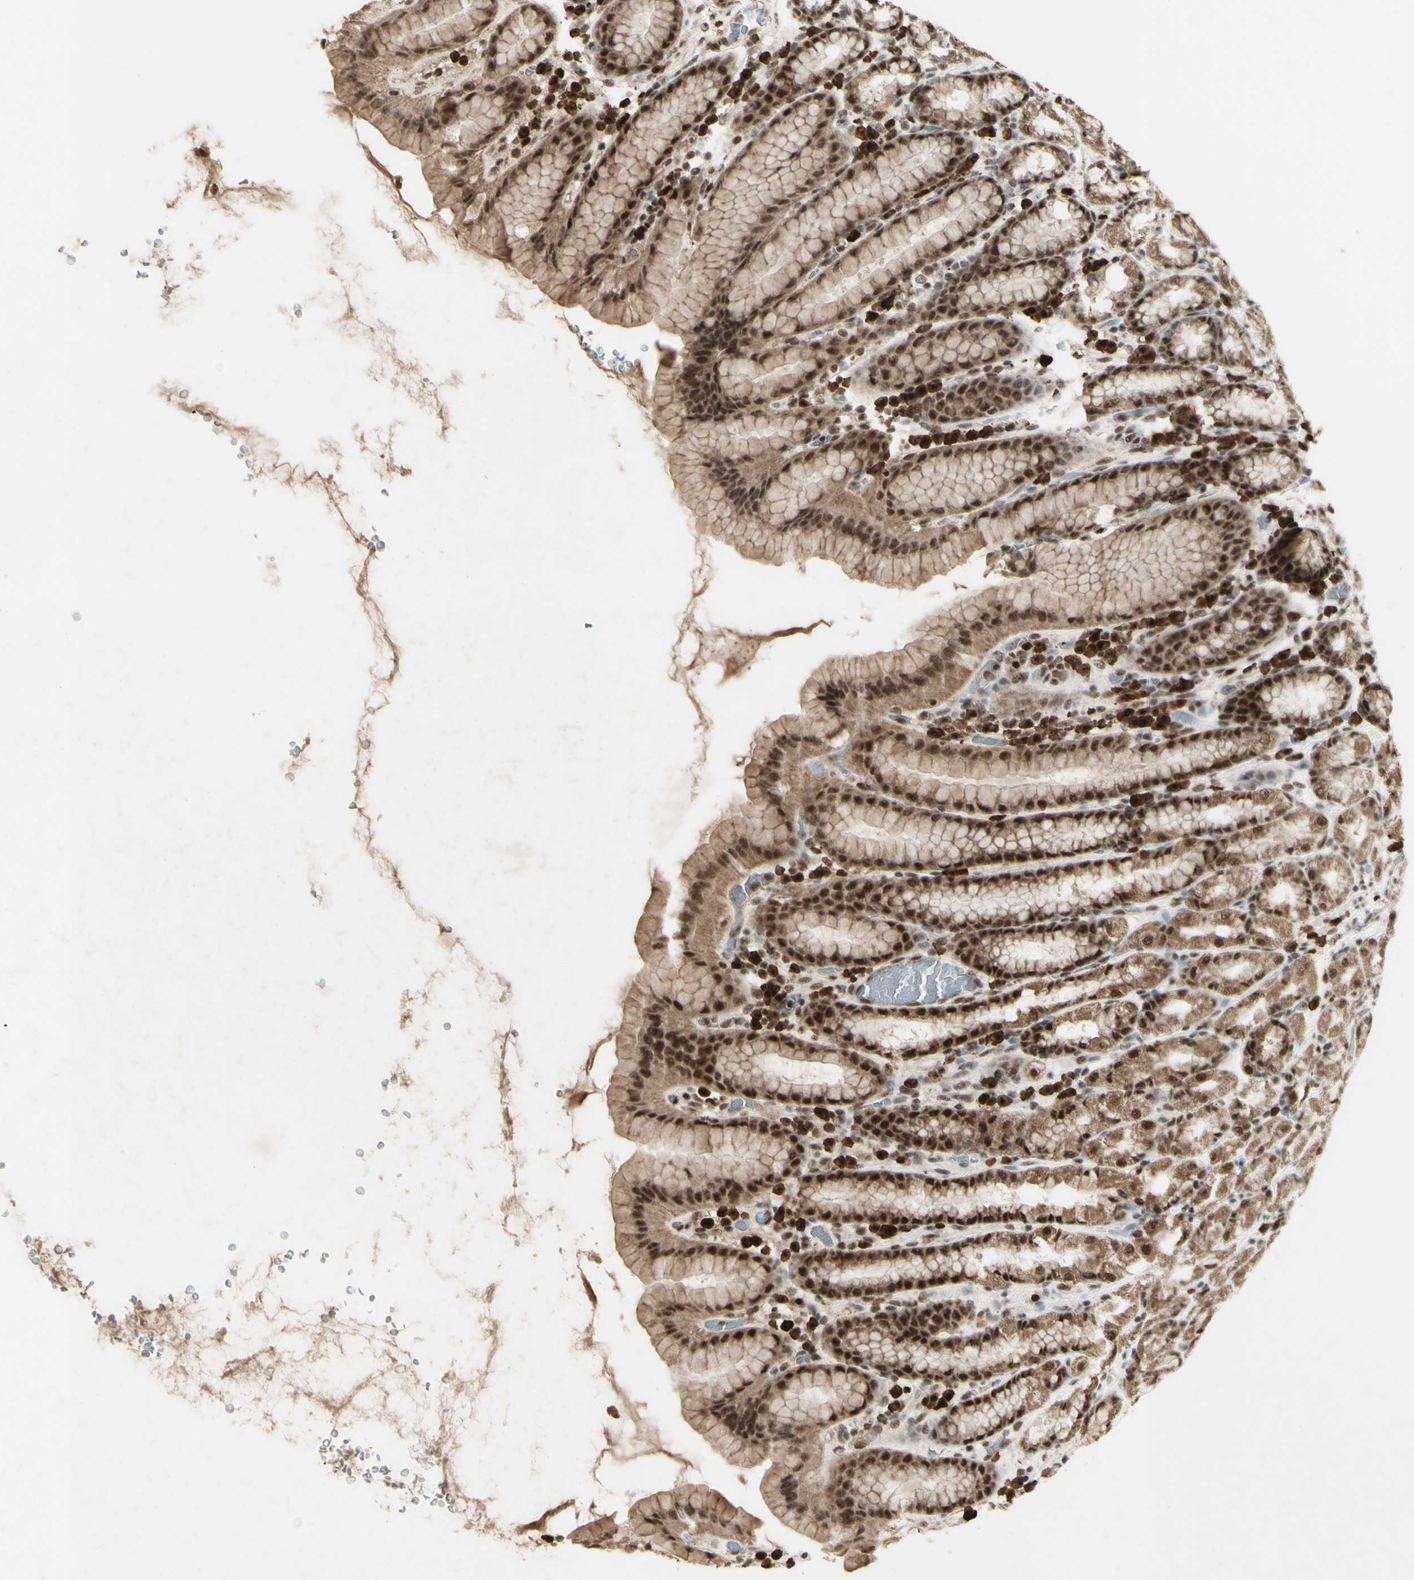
{"staining": {"intensity": "strong", "quantity": "25%-75%", "location": "nuclear"}, "tissue": "stomach", "cell_type": "Glandular cells", "image_type": "normal", "snomed": [{"axis": "morphology", "description": "Normal tissue, NOS"}, {"axis": "topography", "description": "Stomach, upper"}], "caption": "Strong nuclear protein positivity is identified in approximately 25%-75% of glandular cells in stomach. The staining is performed using DAB brown chromogen to label protein expression. The nuclei are counter-stained blue using hematoxylin.", "gene": "CCNT1", "patient": {"sex": "male", "age": 68}}